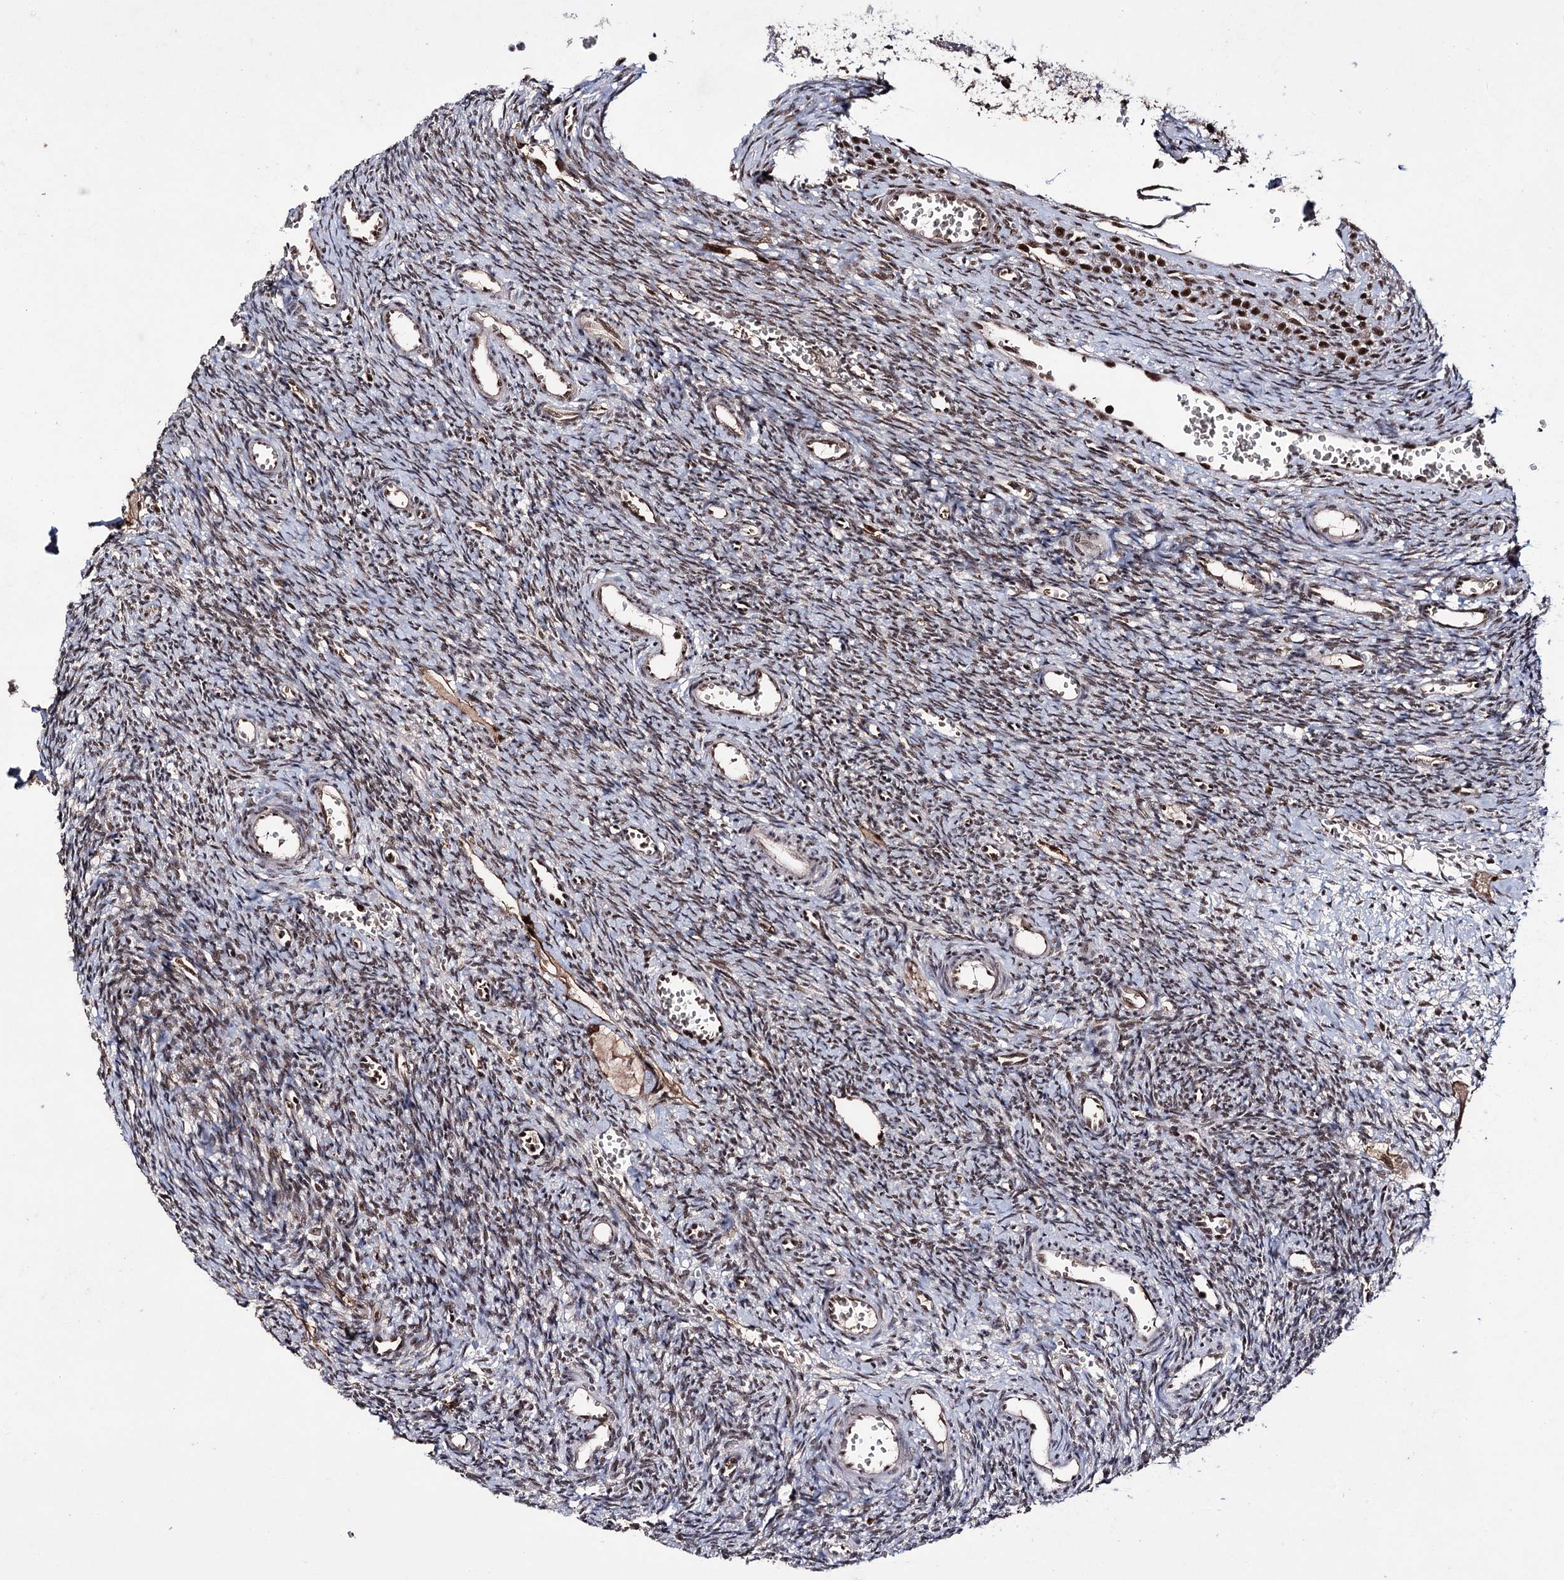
{"staining": {"intensity": "moderate", "quantity": ">75%", "location": "nuclear"}, "tissue": "ovary", "cell_type": "Ovarian stroma cells", "image_type": "normal", "snomed": [{"axis": "morphology", "description": "Normal tissue, NOS"}, {"axis": "topography", "description": "Ovary"}], "caption": "Protein staining exhibits moderate nuclear expression in approximately >75% of ovarian stroma cells in unremarkable ovary. Nuclei are stained in blue.", "gene": "PRPF40A", "patient": {"sex": "female", "age": 39}}